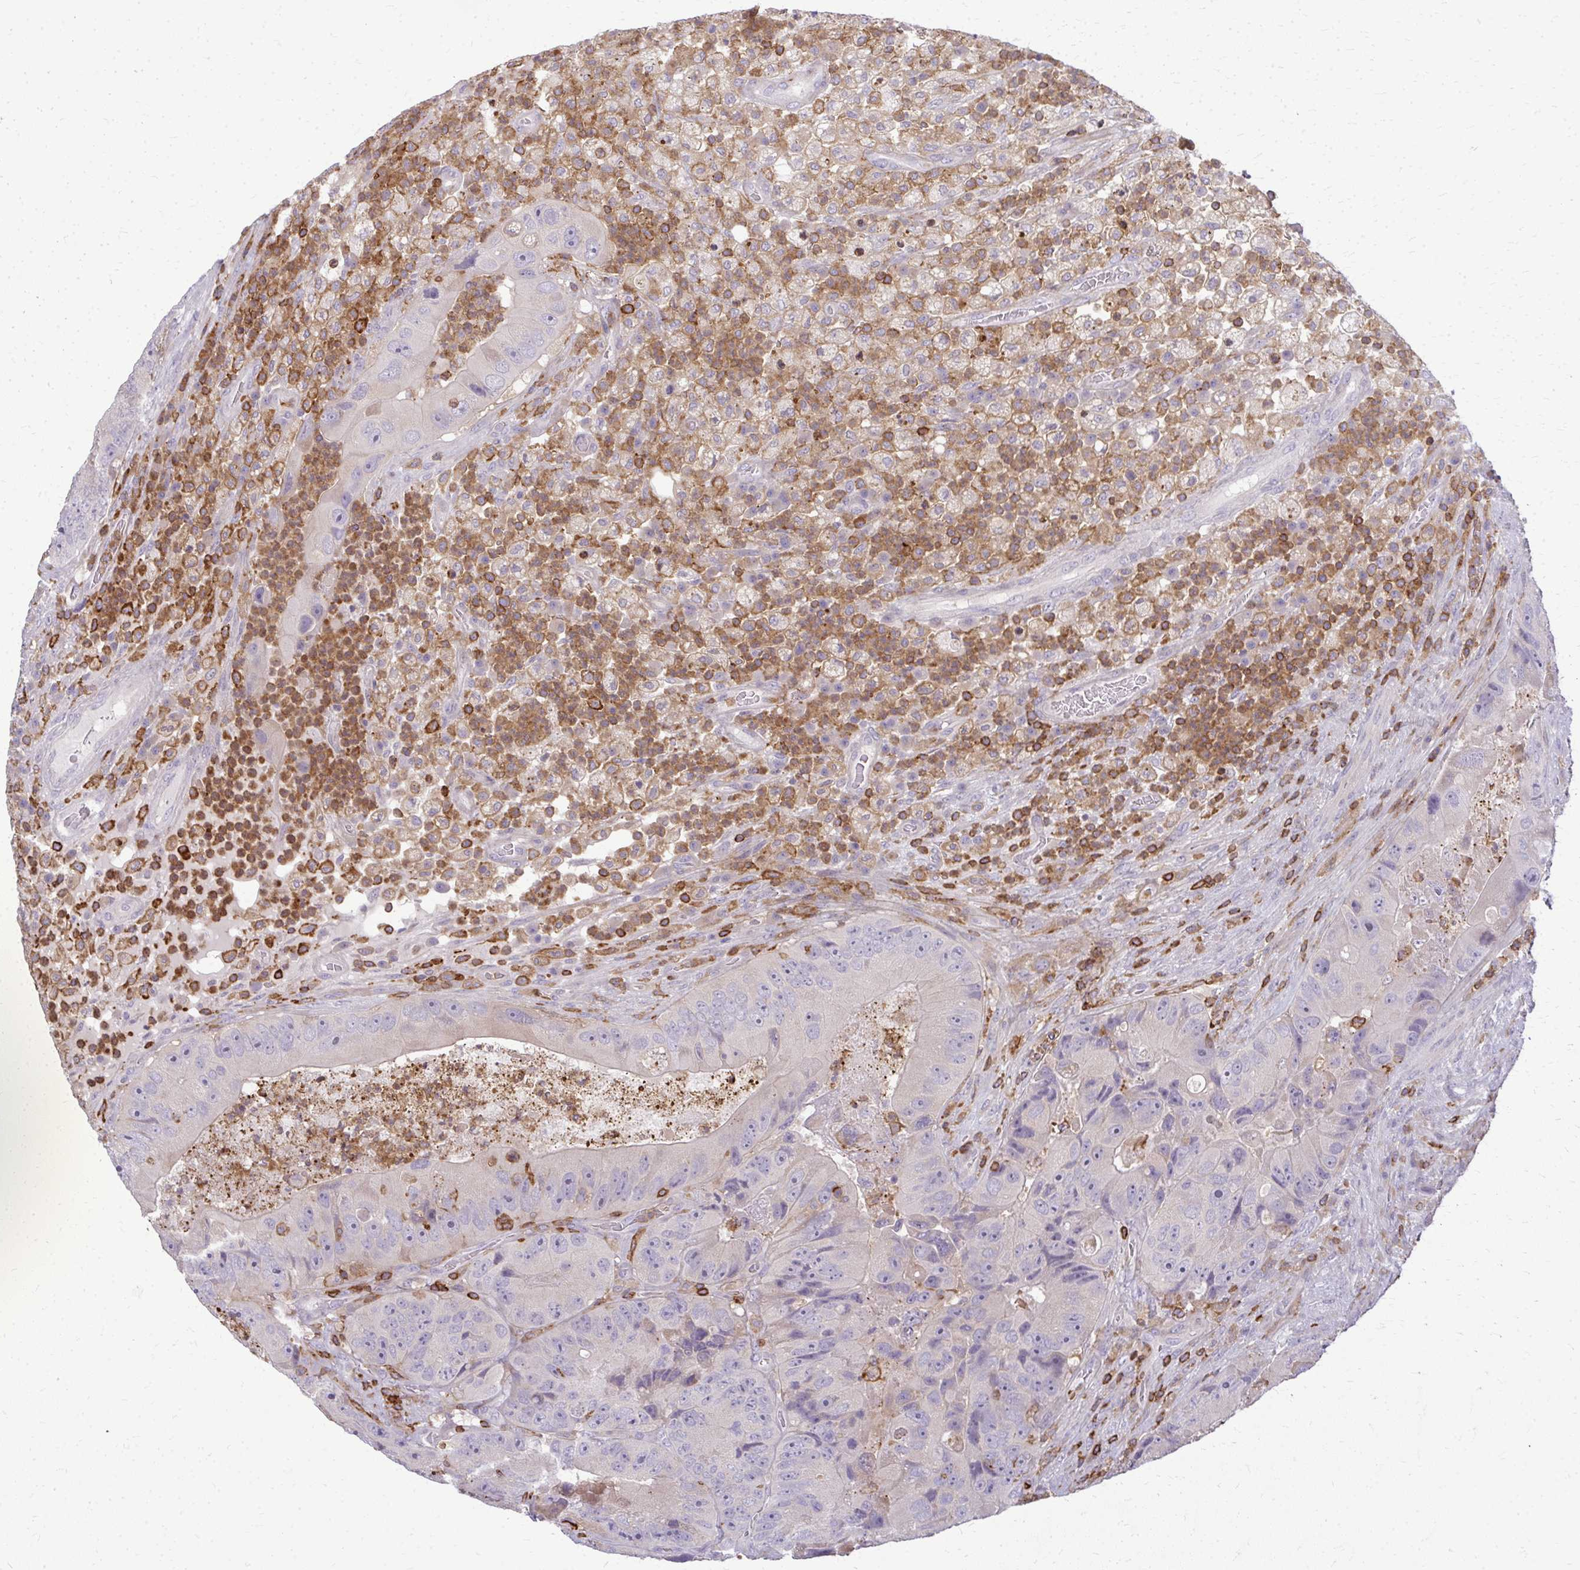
{"staining": {"intensity": "negative", "quantity": "none", "location": "none"}, "tissue": "colorectal cancer", "cell_type": "Tumor cells", "image_type": "cancer", "snomed": [{"axis": "morphology", "description": "Adenocarcinoma, NOS"}, {"axis": "topography", "description": "Colon"}], "caption": "An immunohistochemistry (IHC) image of colorectal cancer is shown. There is no staining in tumor cells of colorectal cancer.", "gene": "AP5M1", "patient": {"sex": "female", "age": 86}}